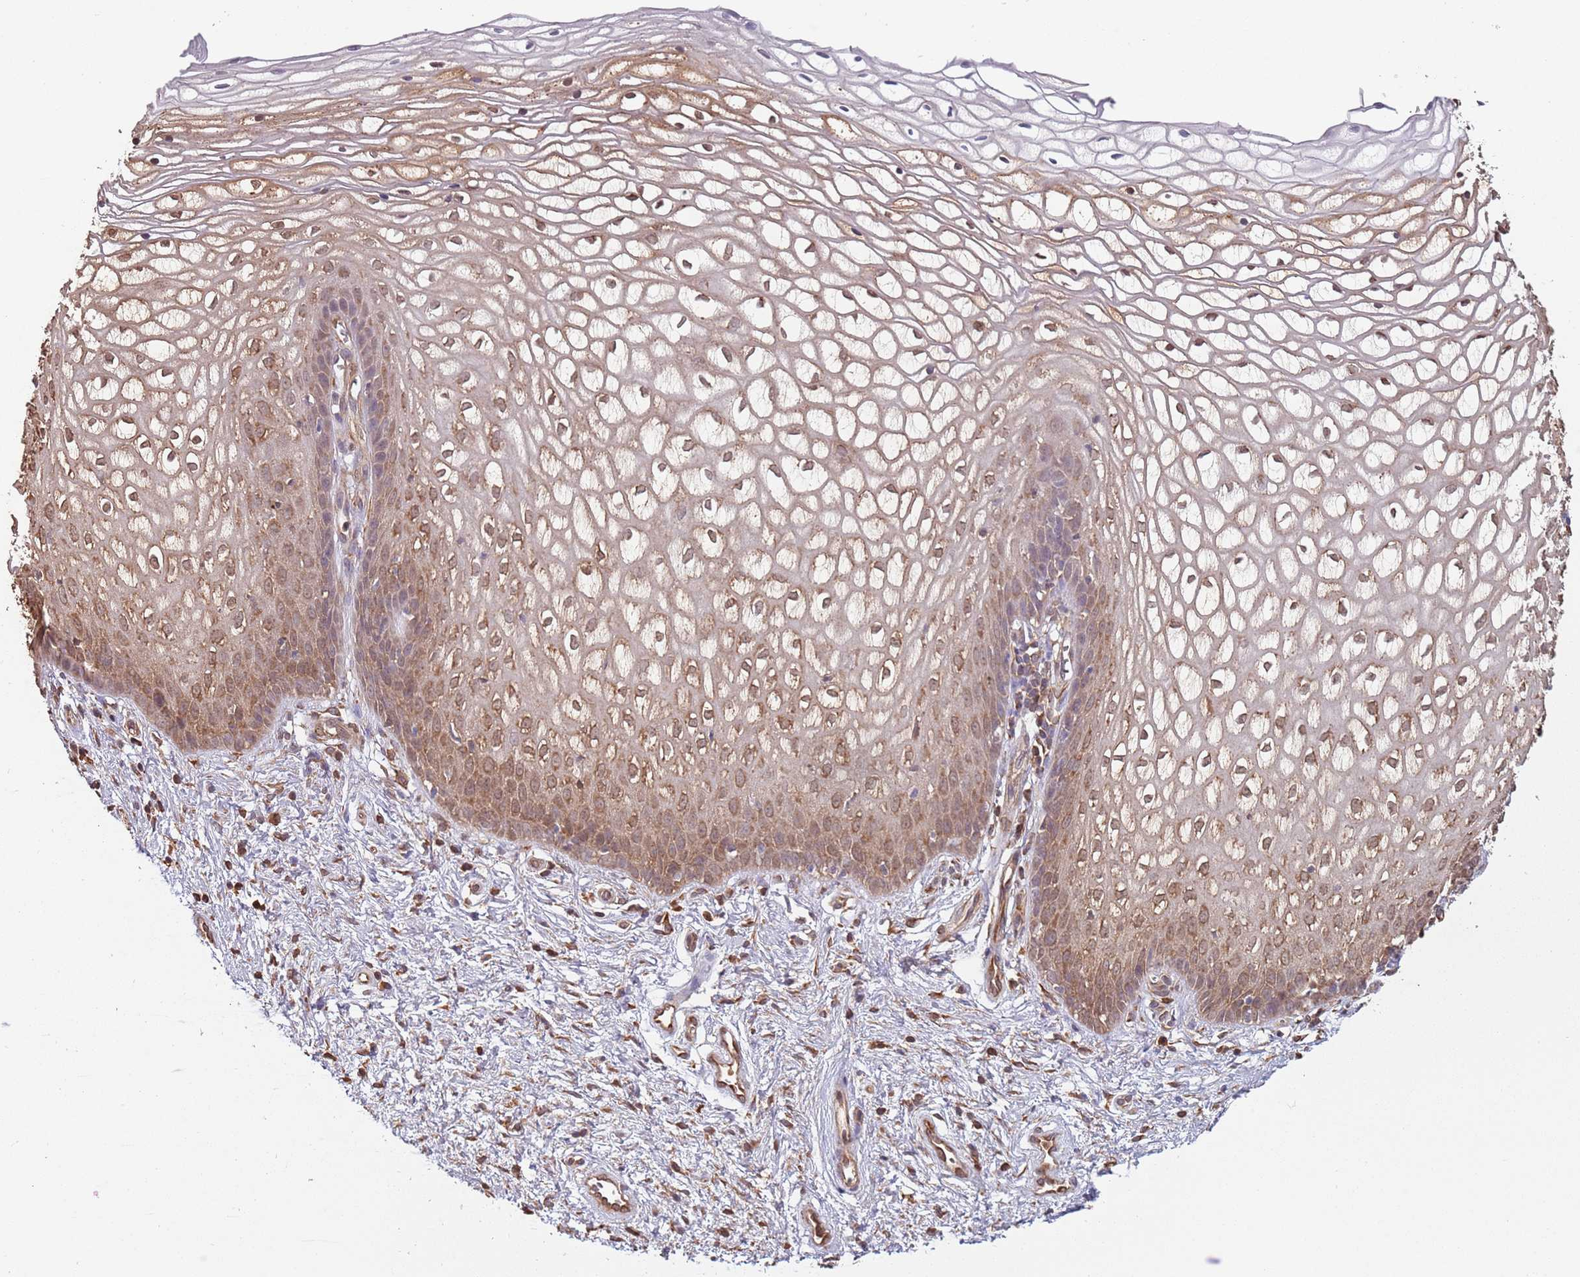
{"staining": {"intensity": "moderate", "quantity": ">75%", "location": "cytoplasmic/membranous"}, "tissue": "vagina", "cell_type": "Squamous epithelial cells", "image_type": "normal", "snomed": [{"axis": "morphology", "description": "Normal tissue, NOS"}, {"axis": "topography", "description": "Vagina"}], "caption": "Moderate cytoplasmic/membranous protein positivity is appreciated in about >75% of squamous epithelial cells in vagina.", "gene": "COG4", "patient": {"sex": "female", "age": 34}}